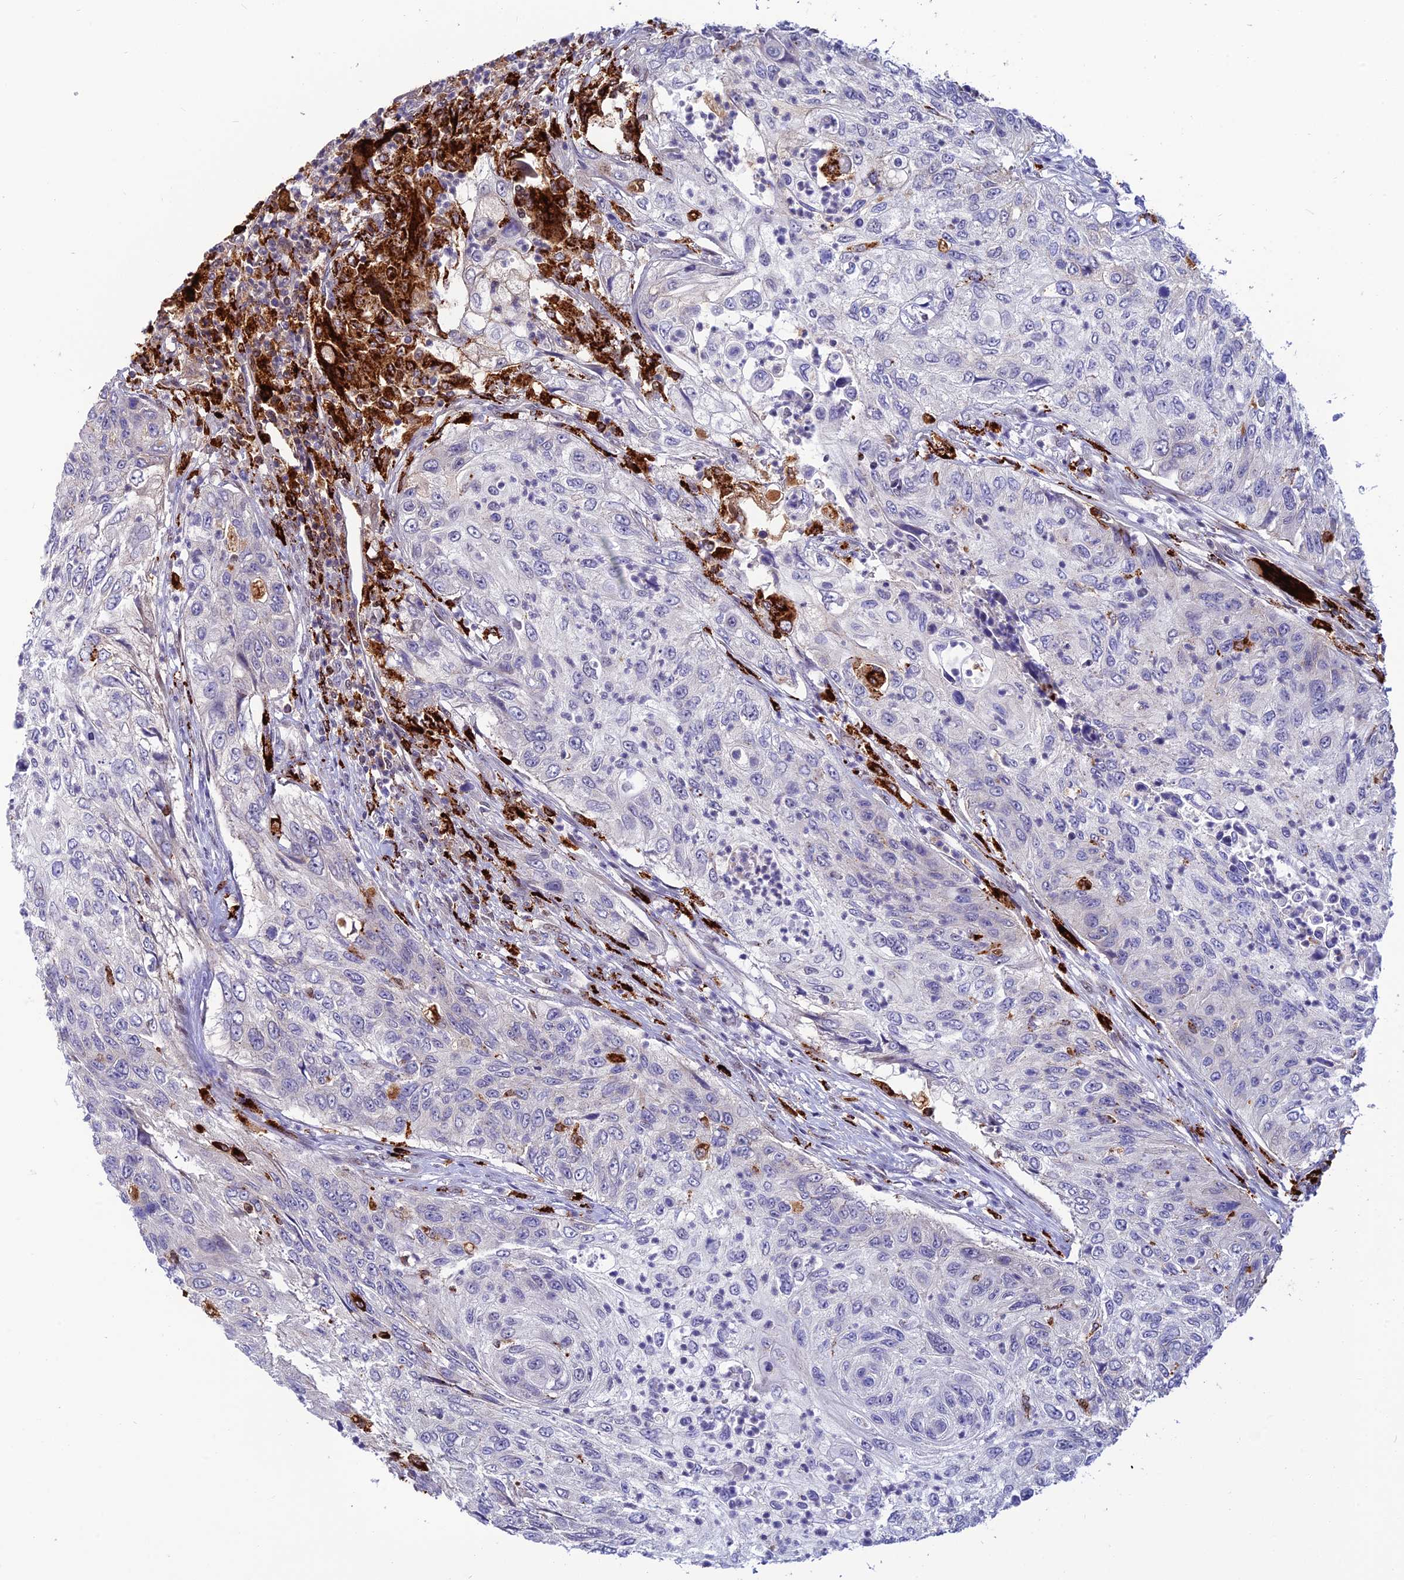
{"staining": {"intensity": "negative", "quantity": "none", "location": "none"}, "tissue": "urothelial cancer", "cell_type": "Tumor cells", "image_type": "cancer", "snomed": [{"axis": "morphology", "description": "Urothelial carcinoma, High grade"}, {"axis": "topography", "description": "Urinary bladder"}], "caption": "DAB (3,3'-diaminobenzidine) immunohistochemical staining of urothelial cancer demonstrates no significant staining in tumor cells.", "gene": "HIC1", "patient": {"sex": "female", "age": 60}}